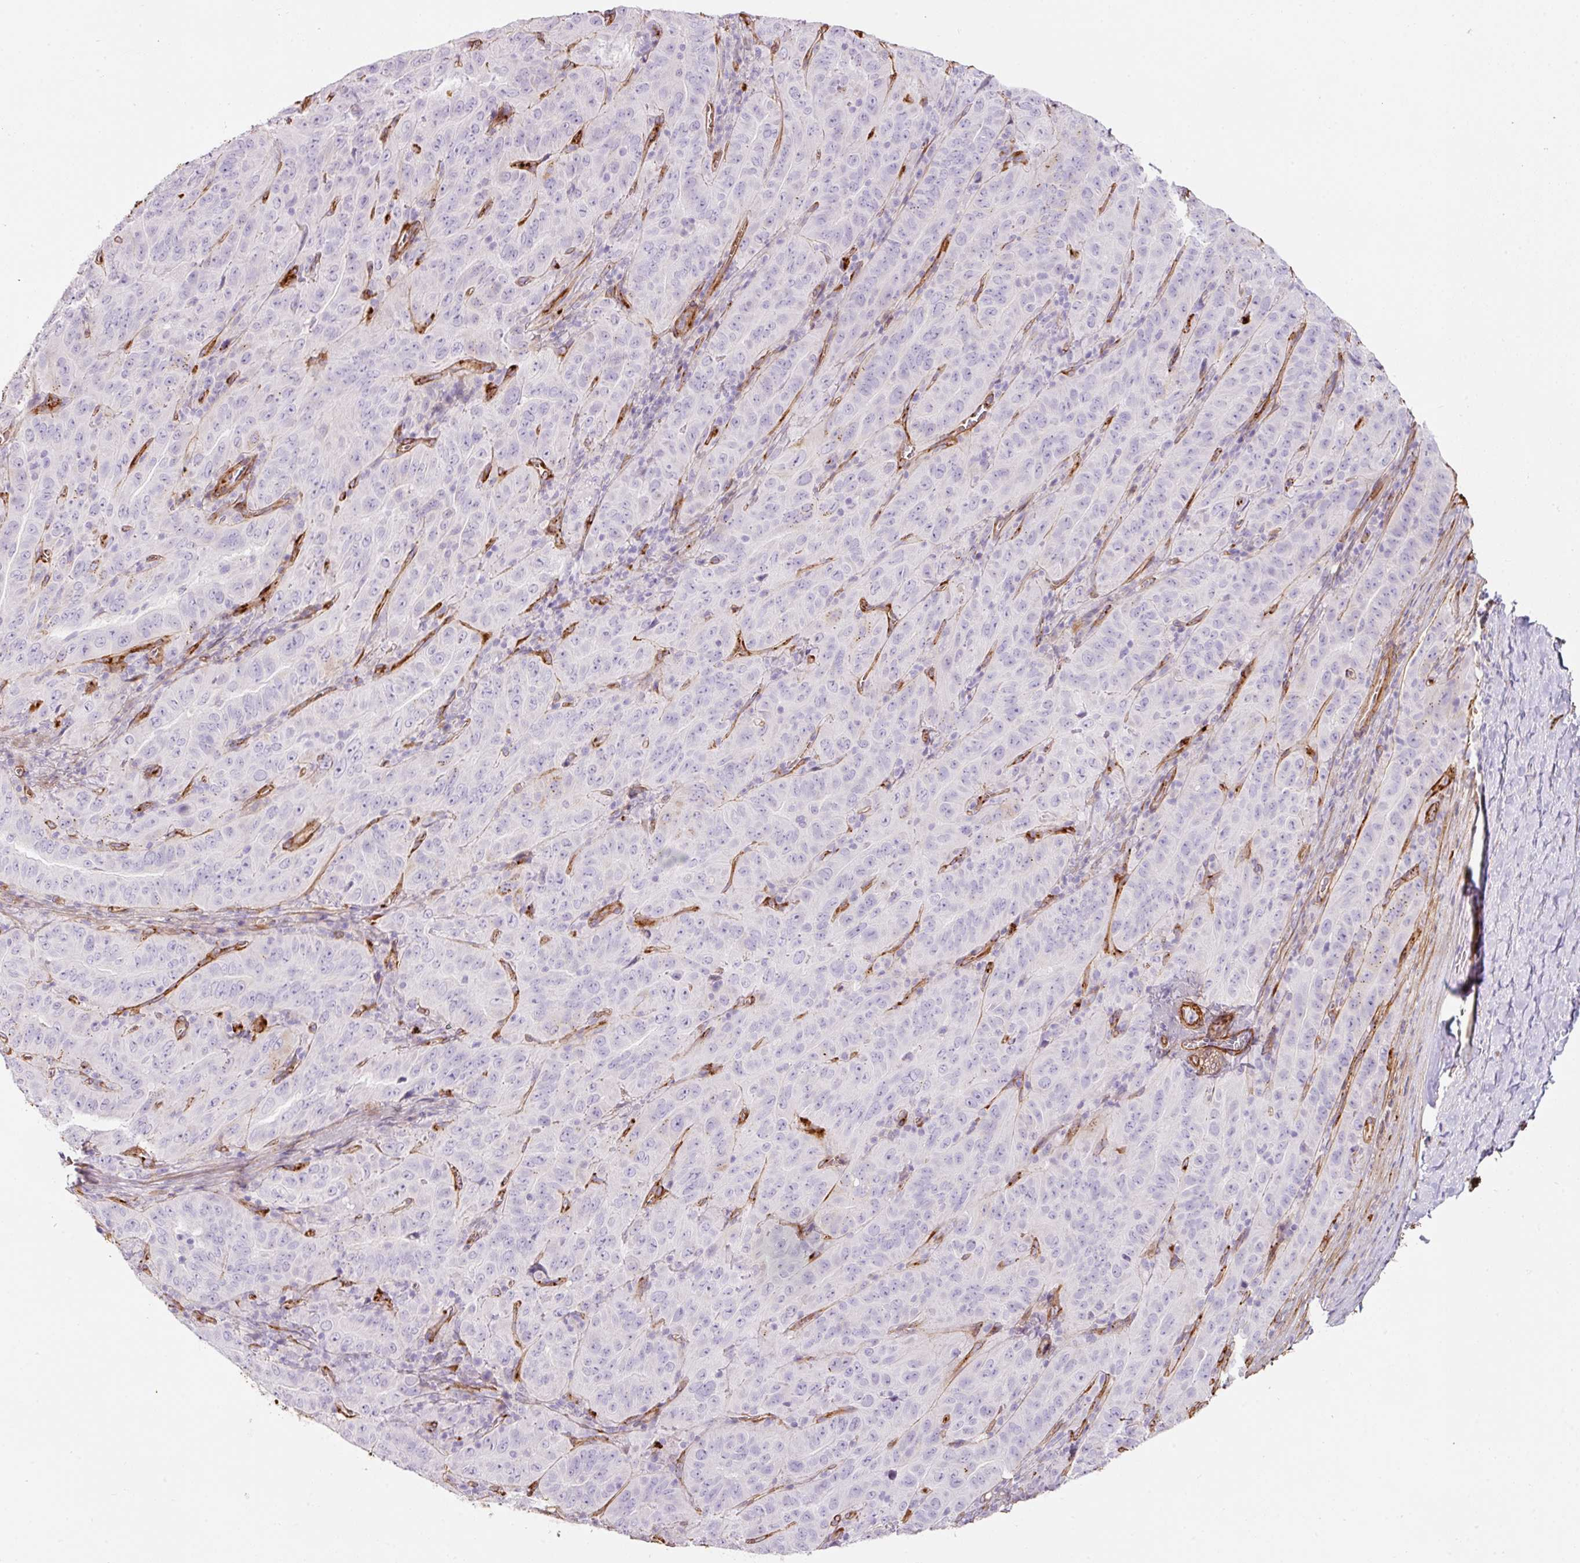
{"staining": {"intensity": "negative", "quantity": "none", "location": "none"}, "tissue": "pancreatic cancer", "cell_type": "Tumor cells", "image_type": "cancer", "snomed": [{"axis": "morphology", "description": "Adenocarcinoma, NOS"}, {"axis": "topography", "description": "Pancreas"}], "caption": "High power microscopy image of an immunohistochemistry histopathology image of pancreatic cancer, revealing no significant expression in tumor cells.", "gene": "LOXL4", "patient": {"sex": "male", "age": 63}}